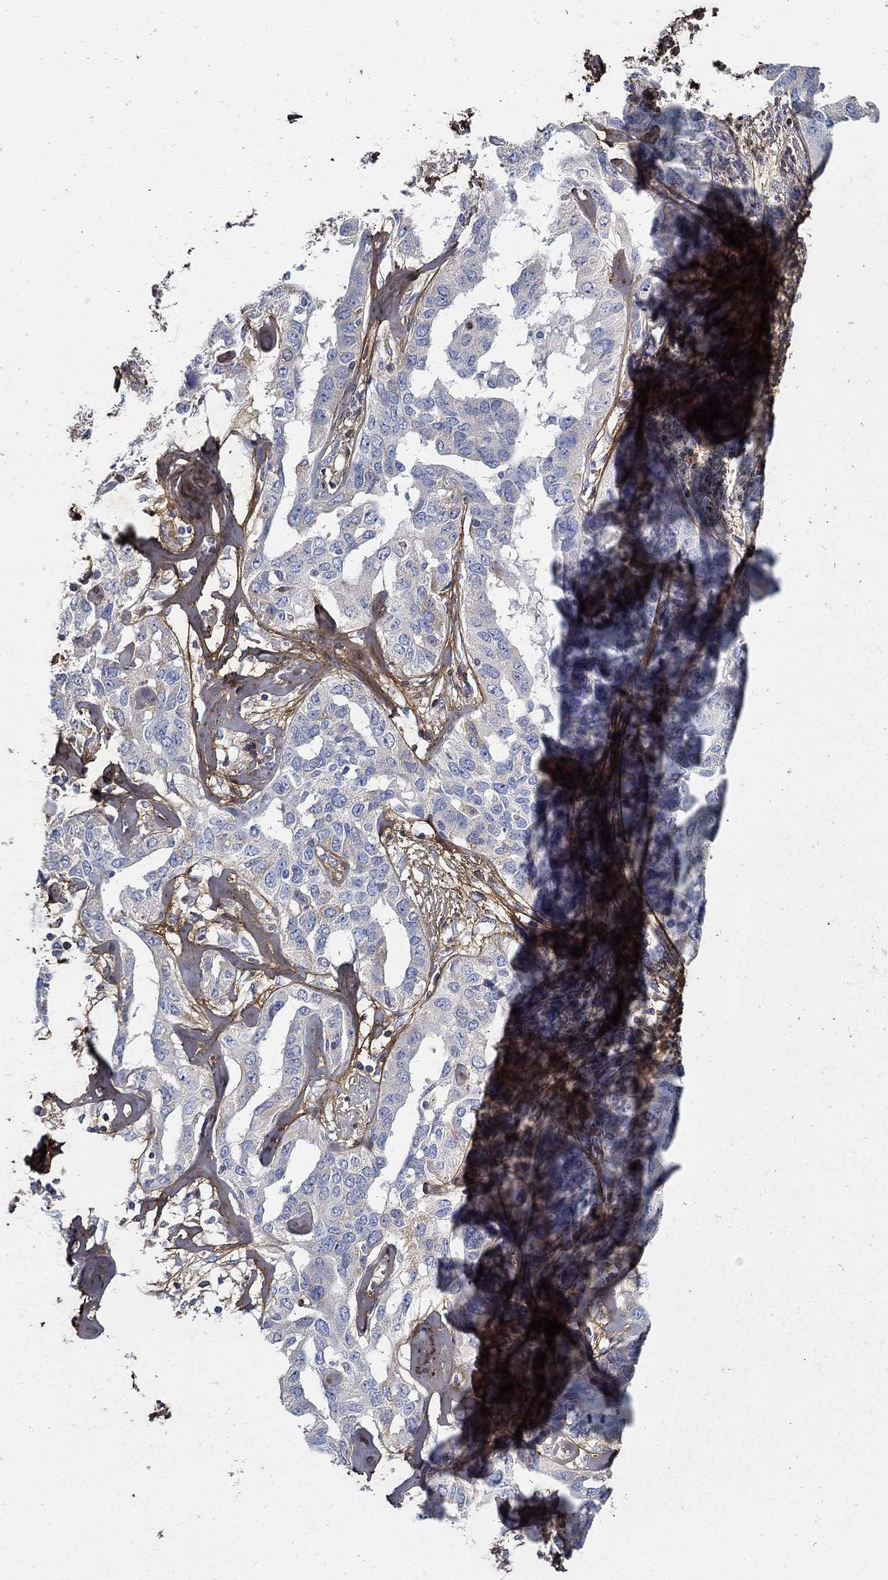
{"staining": {"intensity": "negative", "quantity": "none", "location": "none"}, "tissue": "liver cancer", "cell_type": "Tumor cells", "image_type": "cancer", "snomed": [{"axis": "morphology", "description": "Cholangiocarcinoma"}, {"axis": "topography", "description": "Liver"}], "caption": "High power microscopy micrograph of an immunohistochemistry micrograph of cholangiocarcinoma (liver), revealing no significant staining in tumor cells.", "gene": "TGFBI", "patient": {"sex": "male", "age": 59}}